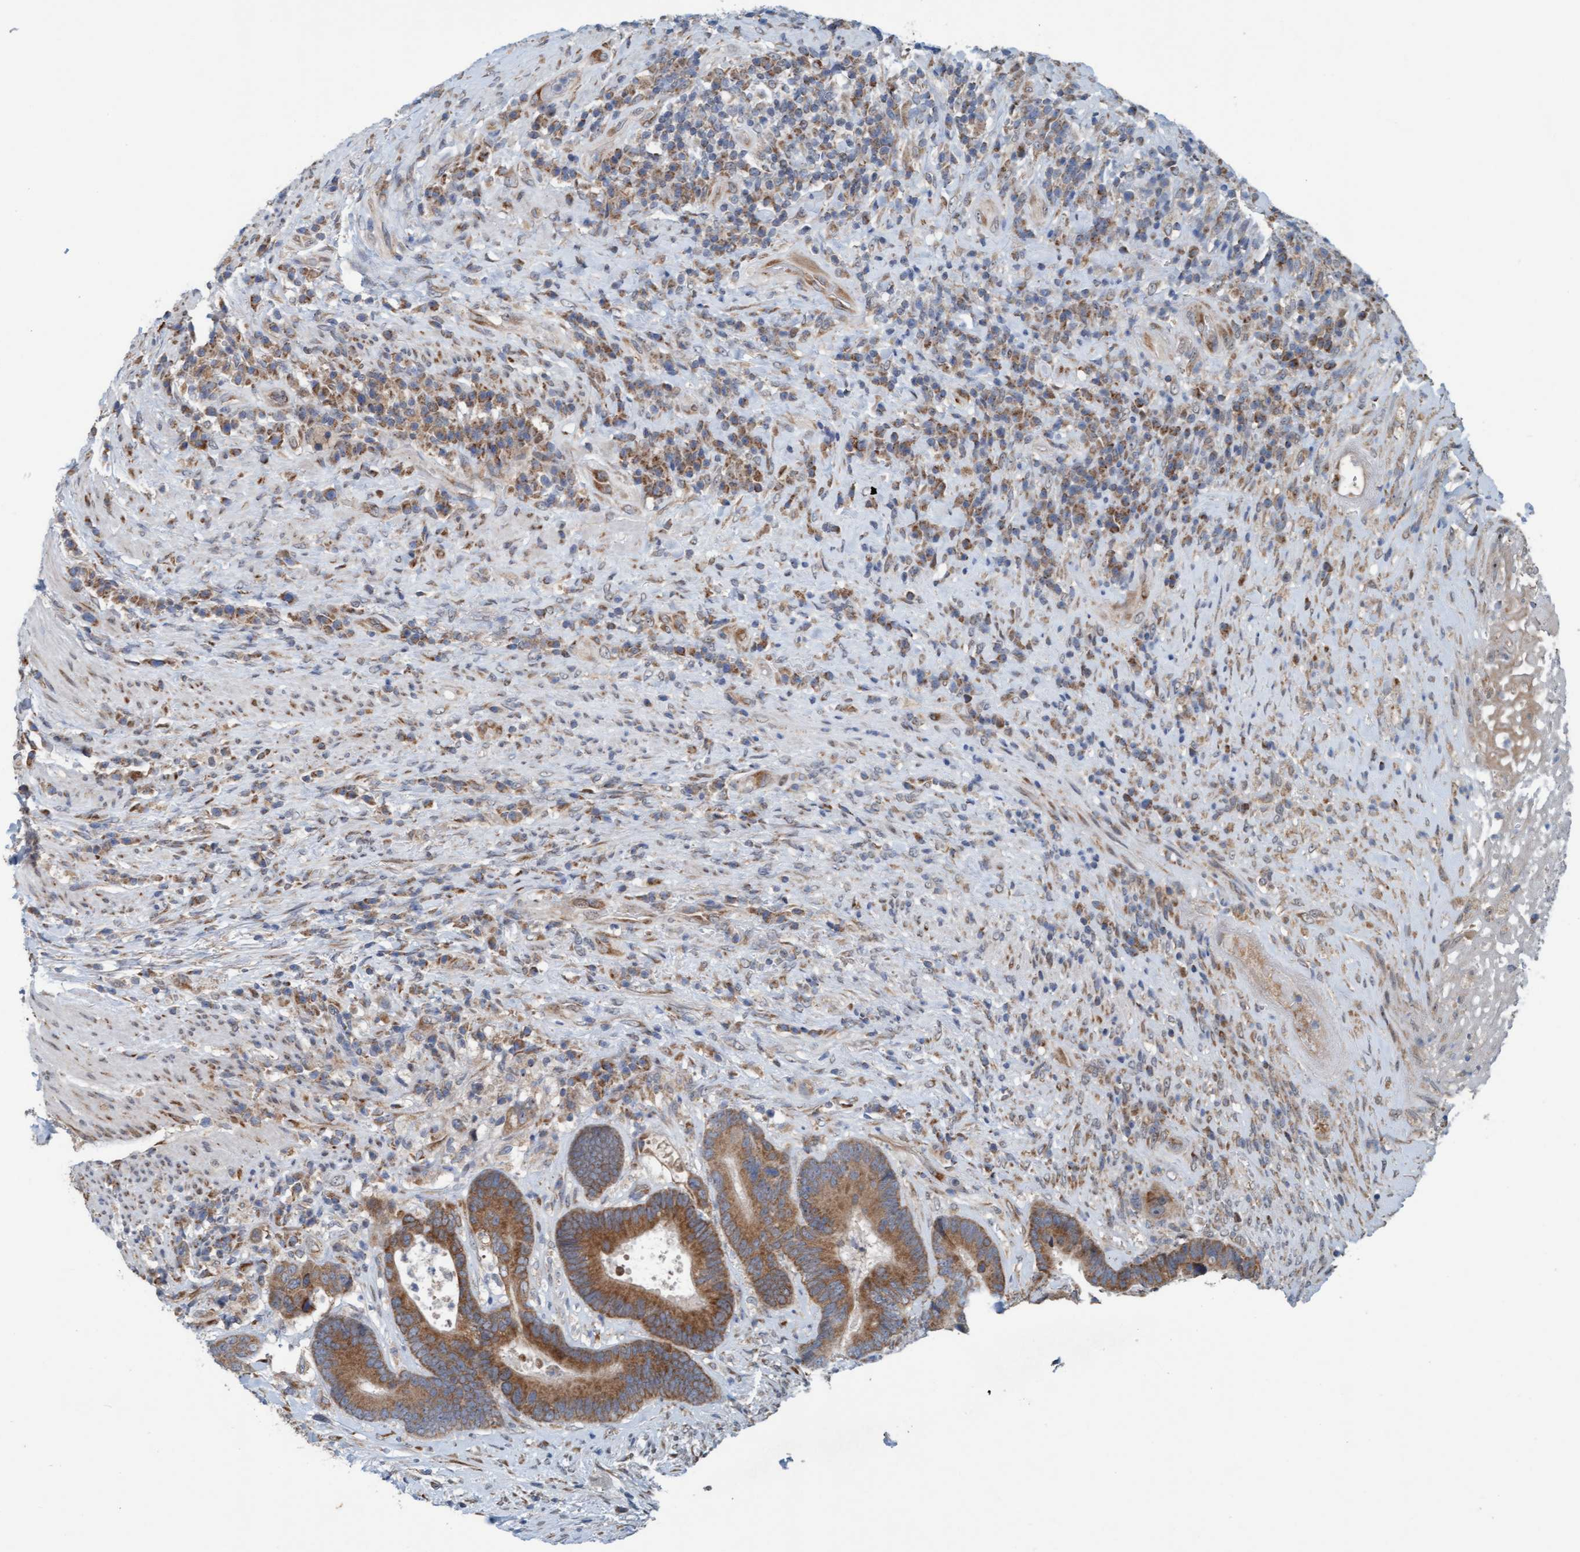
{"staining": {"intensity": "strong", "quantity": ">75%", "location": "cytoplasmic/membranous"}, "tissue": "colorectal cancer", "cell_type": "Tumor cells", "image_type": "cancer", "snomed": [{"axis": "morphology", "description": "Adenocarcinoma, NOS"}, {"axis": "topography", "description": "Rectum"}], "caption": "The immunohistochemical stain labels strong cytoplasmic/membranous staining in tumor cells of colorectal cancer (adenocarcinoma) tissue. (brown staining indicates protein expression, while blue staining denotes nuclei).", "gene": "ZNF566", "patient": {"sex": "female", "age": 89}}